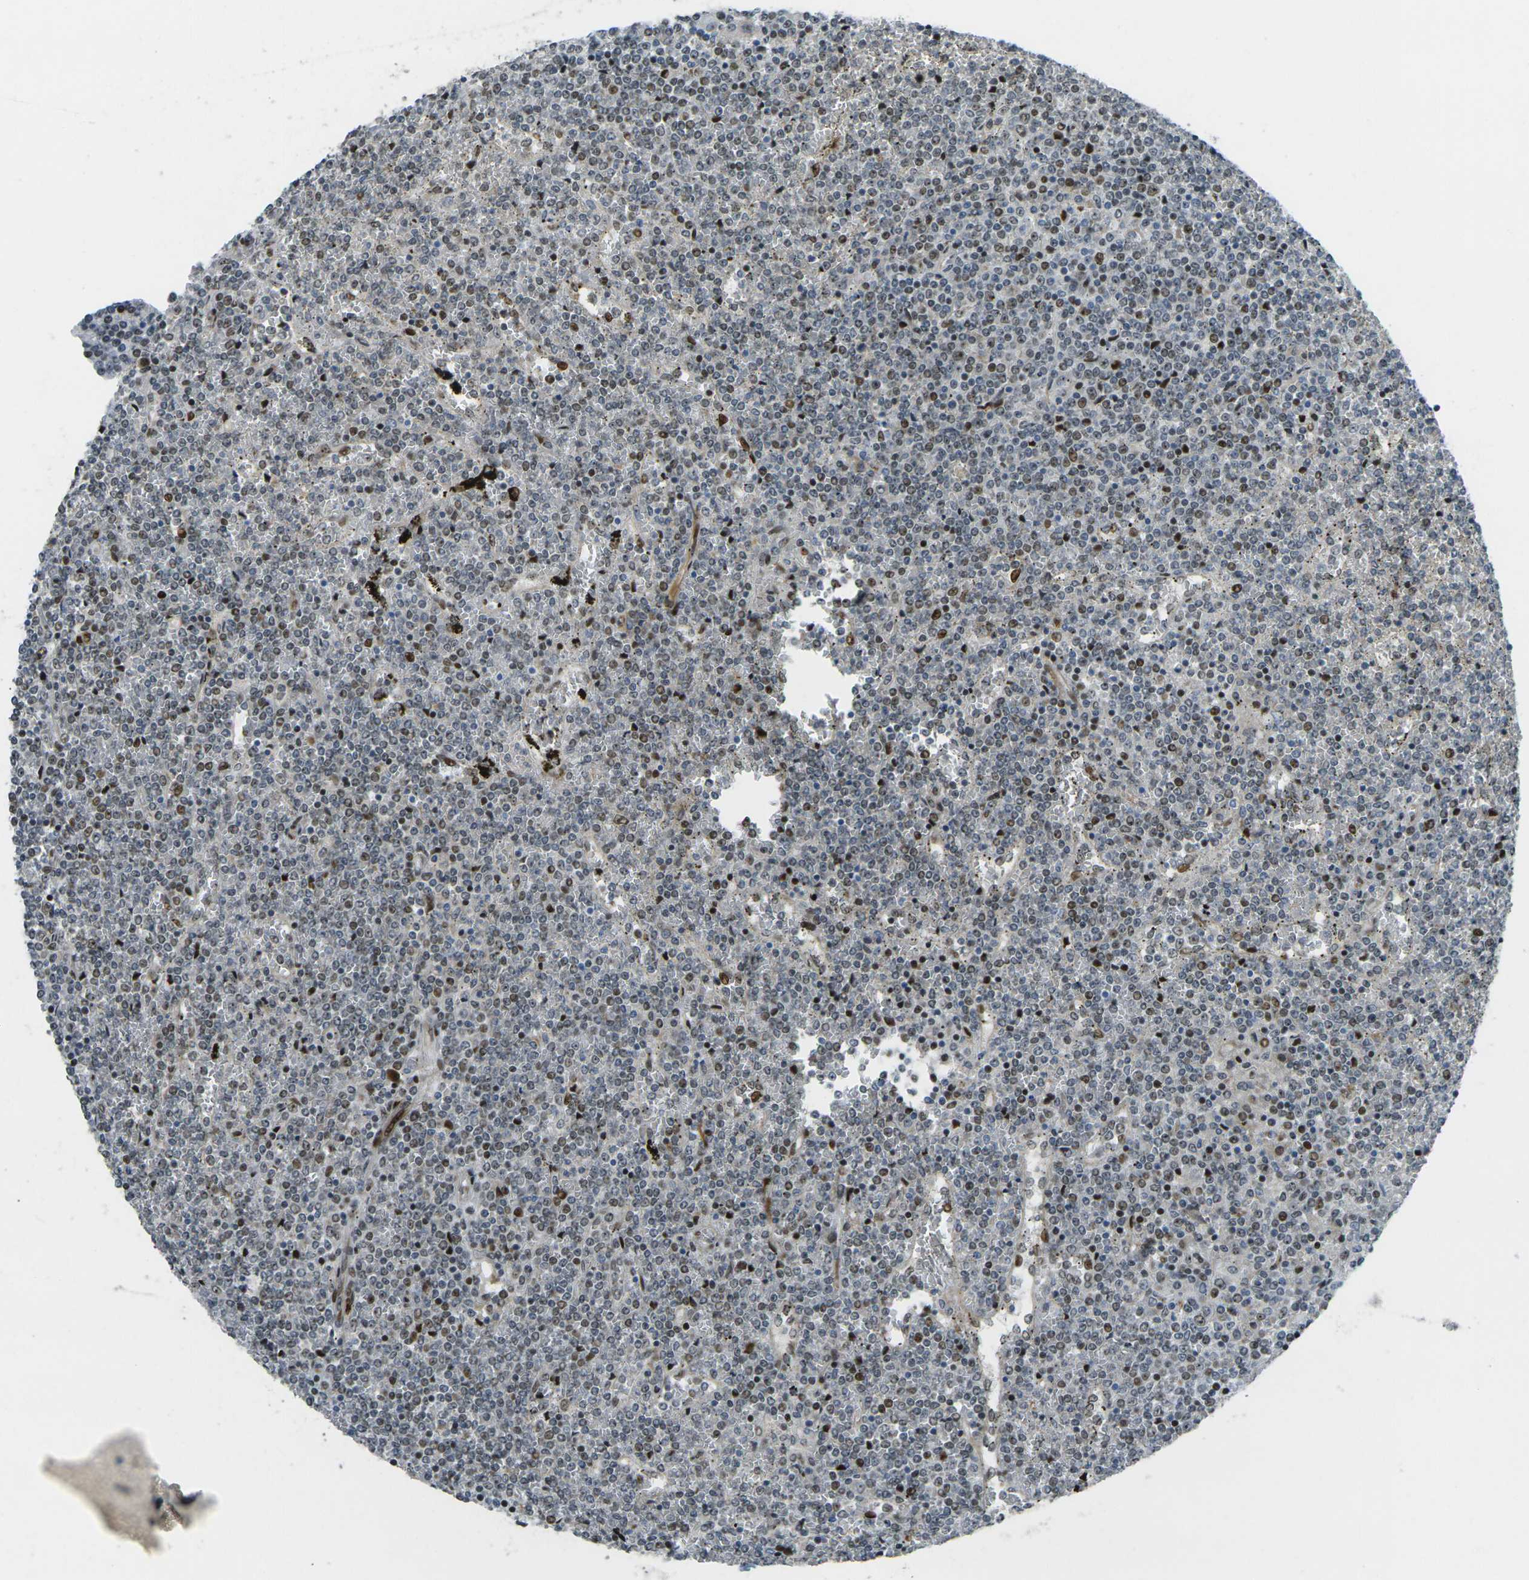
{"staining": {"intensity": "moderate", "quantity": ">75%", "location": "nuclear"}, "tissue": "lymphoma", "cell_type": "Tumor cells", "image_type": "cancer", "snomed": [{"axis": "morphology", "description": "Malignant lymphoma, non-Hodgkin's type, Low grade"}, {"axis": "topography", "description": "Spleen"}], "caption": "Immunohistochemical staining of human lymphoma reveals moderate nuclear protein staining in approximately >75% of tumor cells.", "gene": "UBE2C", "patient": {"sex": "female", "age": 19}}